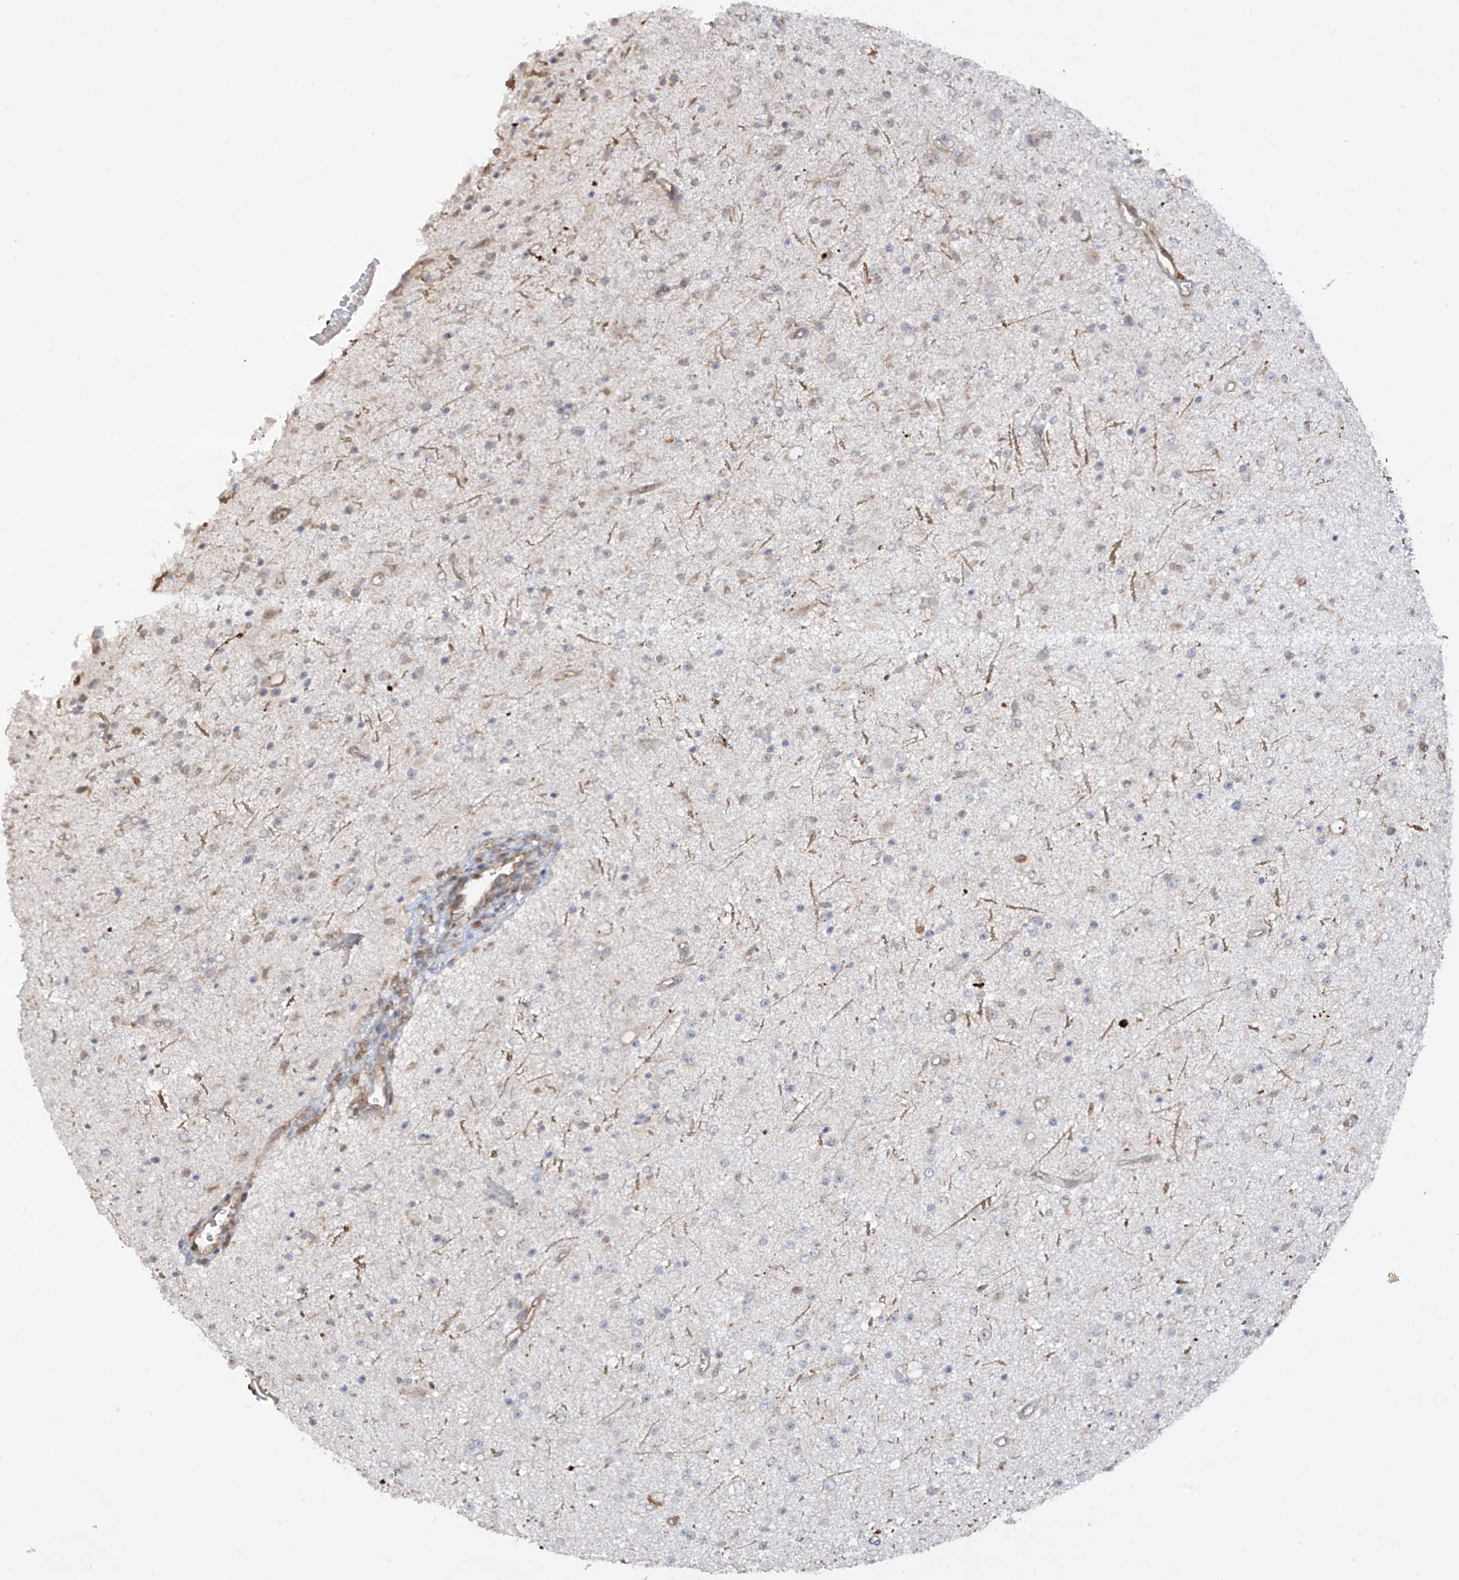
{"staining": {"intensity": "negative", "quantity": "none", "location": "none"}, "tissue": "glioma", "cell_type": "Tumor cells", "image_type": "cancer", "snomed": [{"axis": "morphology", "description": "Glioma, malignant, Low grade"}, {"axis": "topography", "description": "Cerebral cortex"}], "caption": "High power microscopy photomicrograph of an IHC image of low-grade glioma (malignant), revealing no significant expression in tumor cells.", "gene": "ANGEL2", "patient": {"sex": "female", "age": 39}}